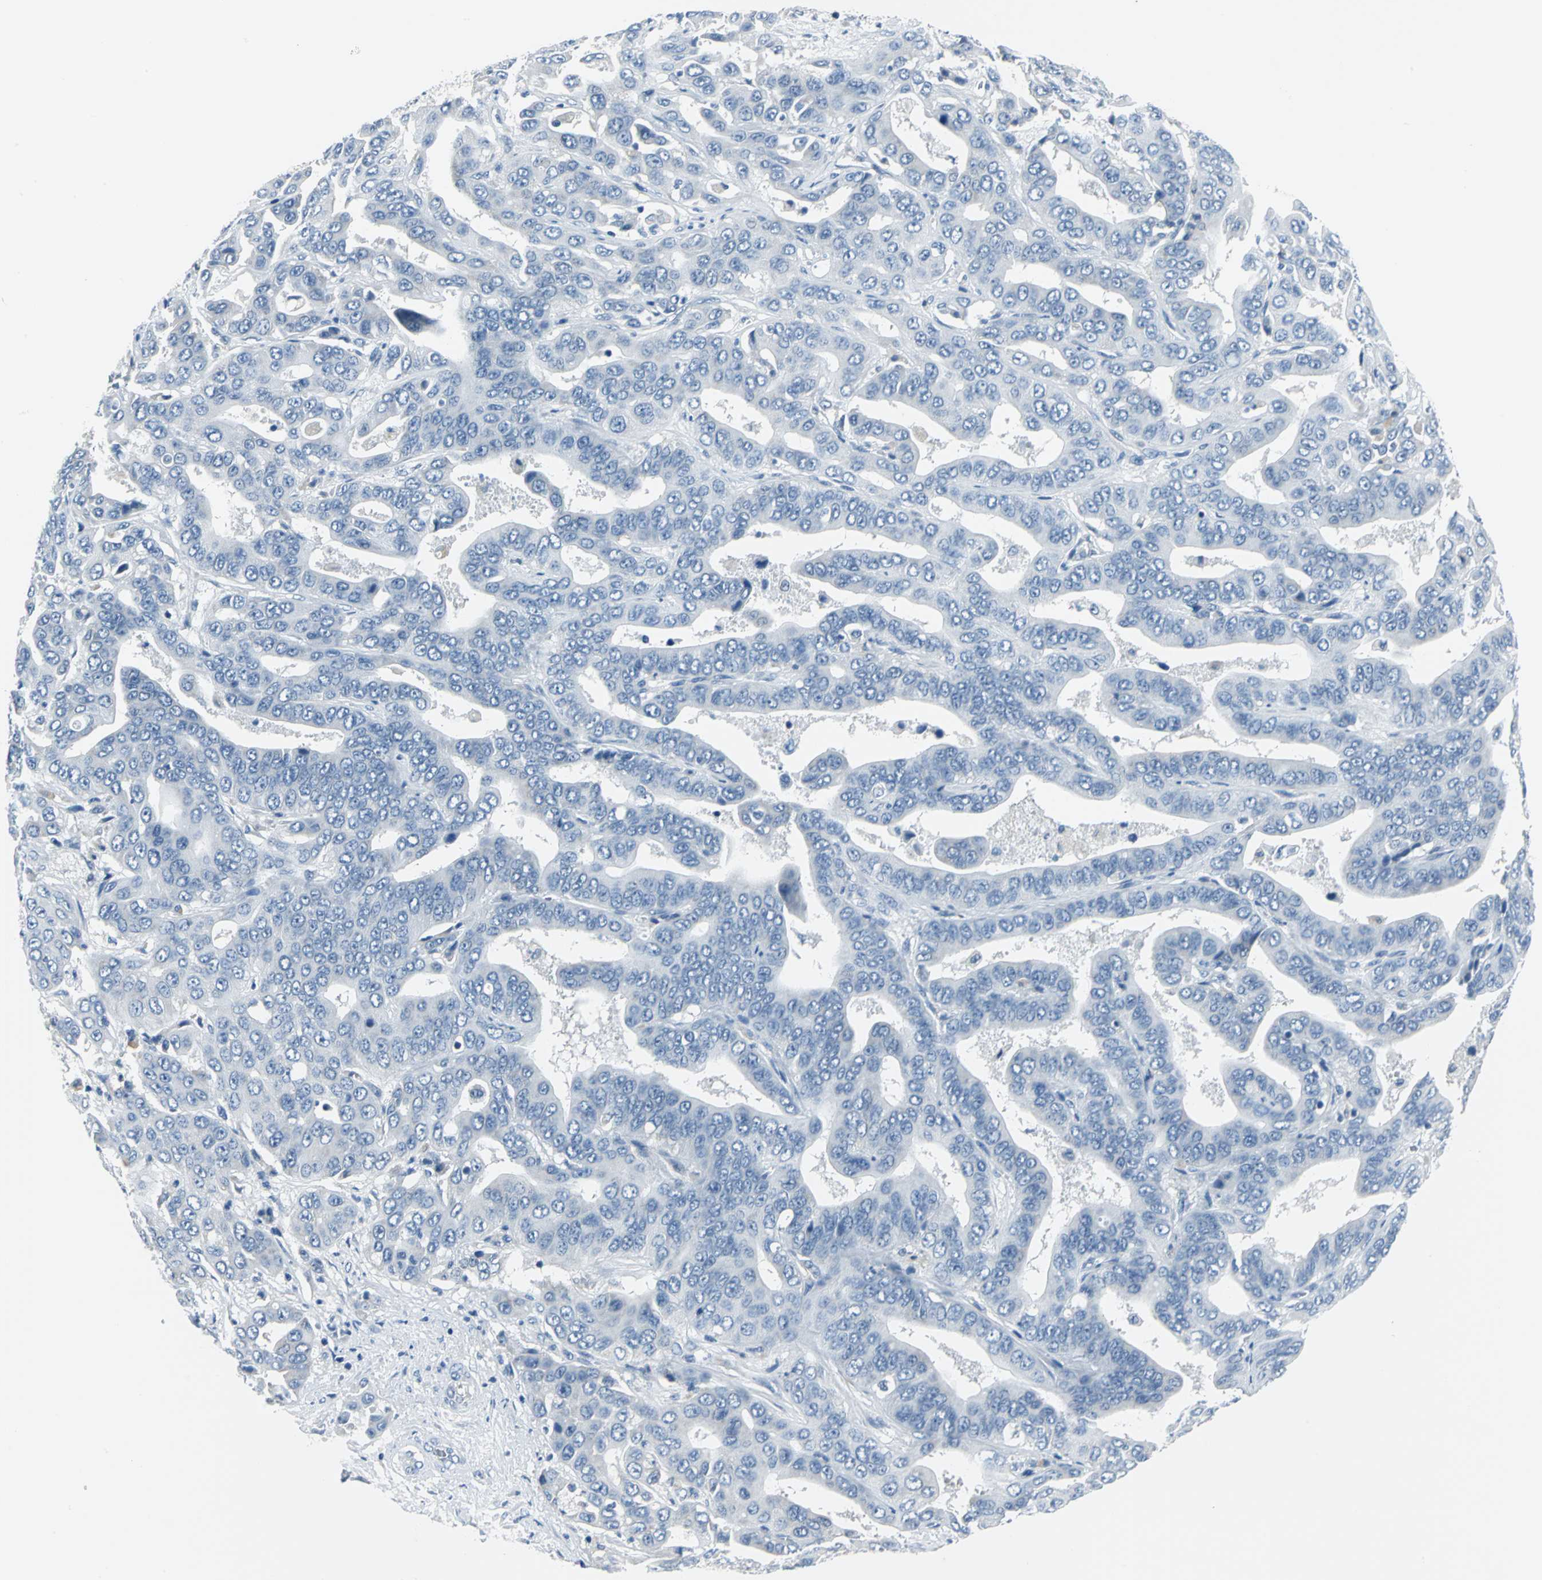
{"staining": {"intensity": "negative", "quantity": "none", "location": "none"}, "tissue": "liver cancer", "cell_type": "Tumor cells", "image_type": "cancer", "snomed": [{"axis": "morphology", "description": "Cholangiocarcinoma"}, {"axis": "topography", "description": "Liver"}], "caption": "The IHC photomicrograph has no significant positivity in tumor cells of liver cancer tissue.", "gene": "ZNF415", "patient": {"sex": "female", "age": 52}}